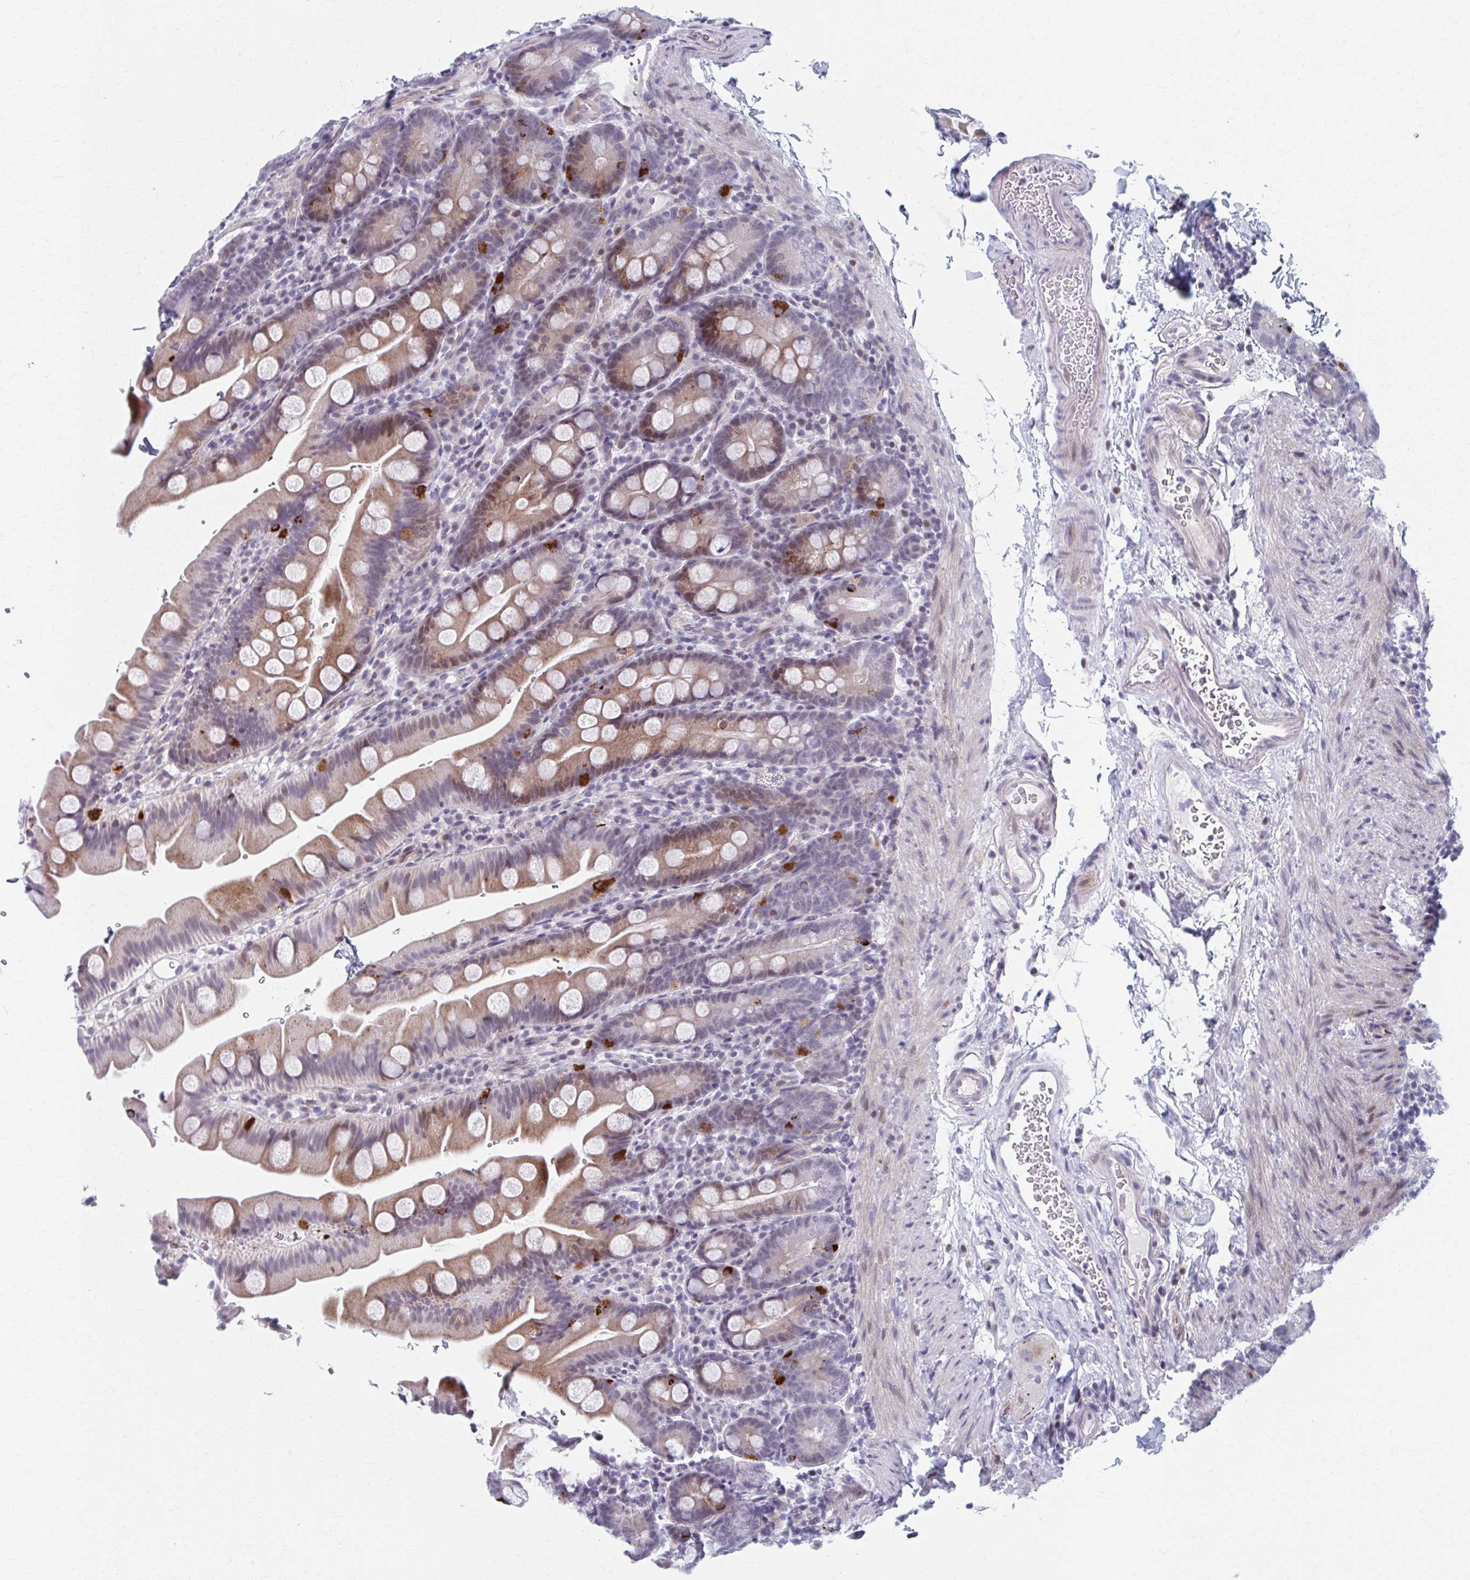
{"staining": {"intensity": "strong", "quantity": "<25%", "location": "cytoplasmic/membranous"}, "tissue": "small intestine", "cell_type": "Glandular cells", "image_type": "normal", "snomed": [{"axis": "morphology", "description": "Normal tissue, NOS"}, {"axis": "topography", "description": "Small intestine"}], "caption": "Immunohistochemistry of benign human small intestine exhibits medium levels of strong cytoplasmic/membranous expression in approximately <25% of glandular cells. (DAB (3,3'-diaminobenzidine) IHC, brown staining for protein, blue staining for nuclei).", "gene": "ABHD16B", "patient": {"sex": "female", "age": 68}}